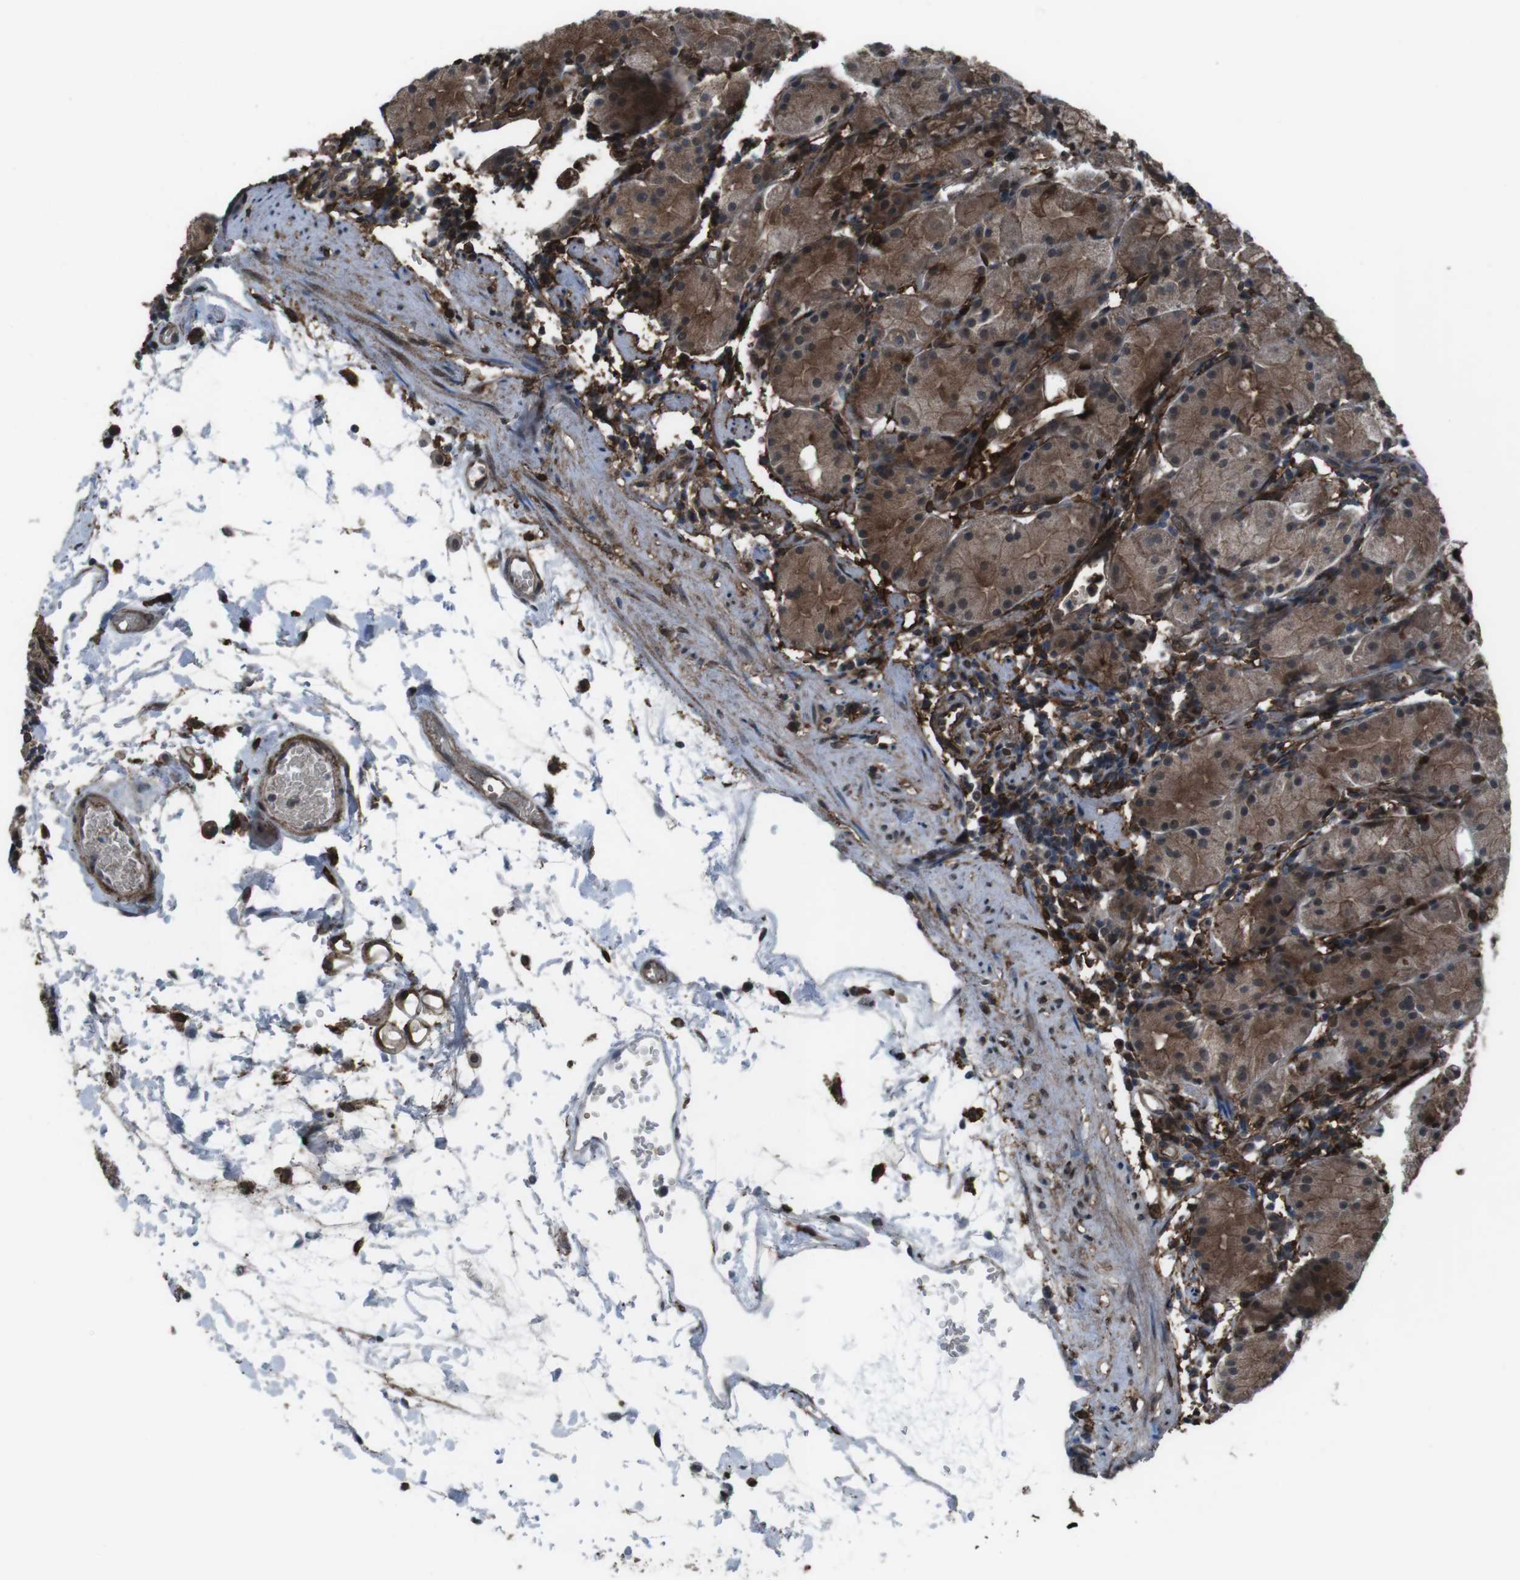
{"staining": {"intensity": "moderate", "quantity": ">75%", "location": "cytoplasmic/membranous"}, "tissue": "stomach", "cell_type": "Glandular cells", "image_type": "normal", "snomed": [{"axis": "morphology", "description": "Normal tissue, NOS"}, {"axis": "topography", "description": "Stomach"}, {"axis": "topography", "description": "Stomach, lower"}], "caption": "A medium amount of moderate cytoplasmic/membranous expression is appreciated in about >75% of glandular cells in normal stomach.", "gene": "GDF10", "patient": {"sex": "female", "age": 75}}